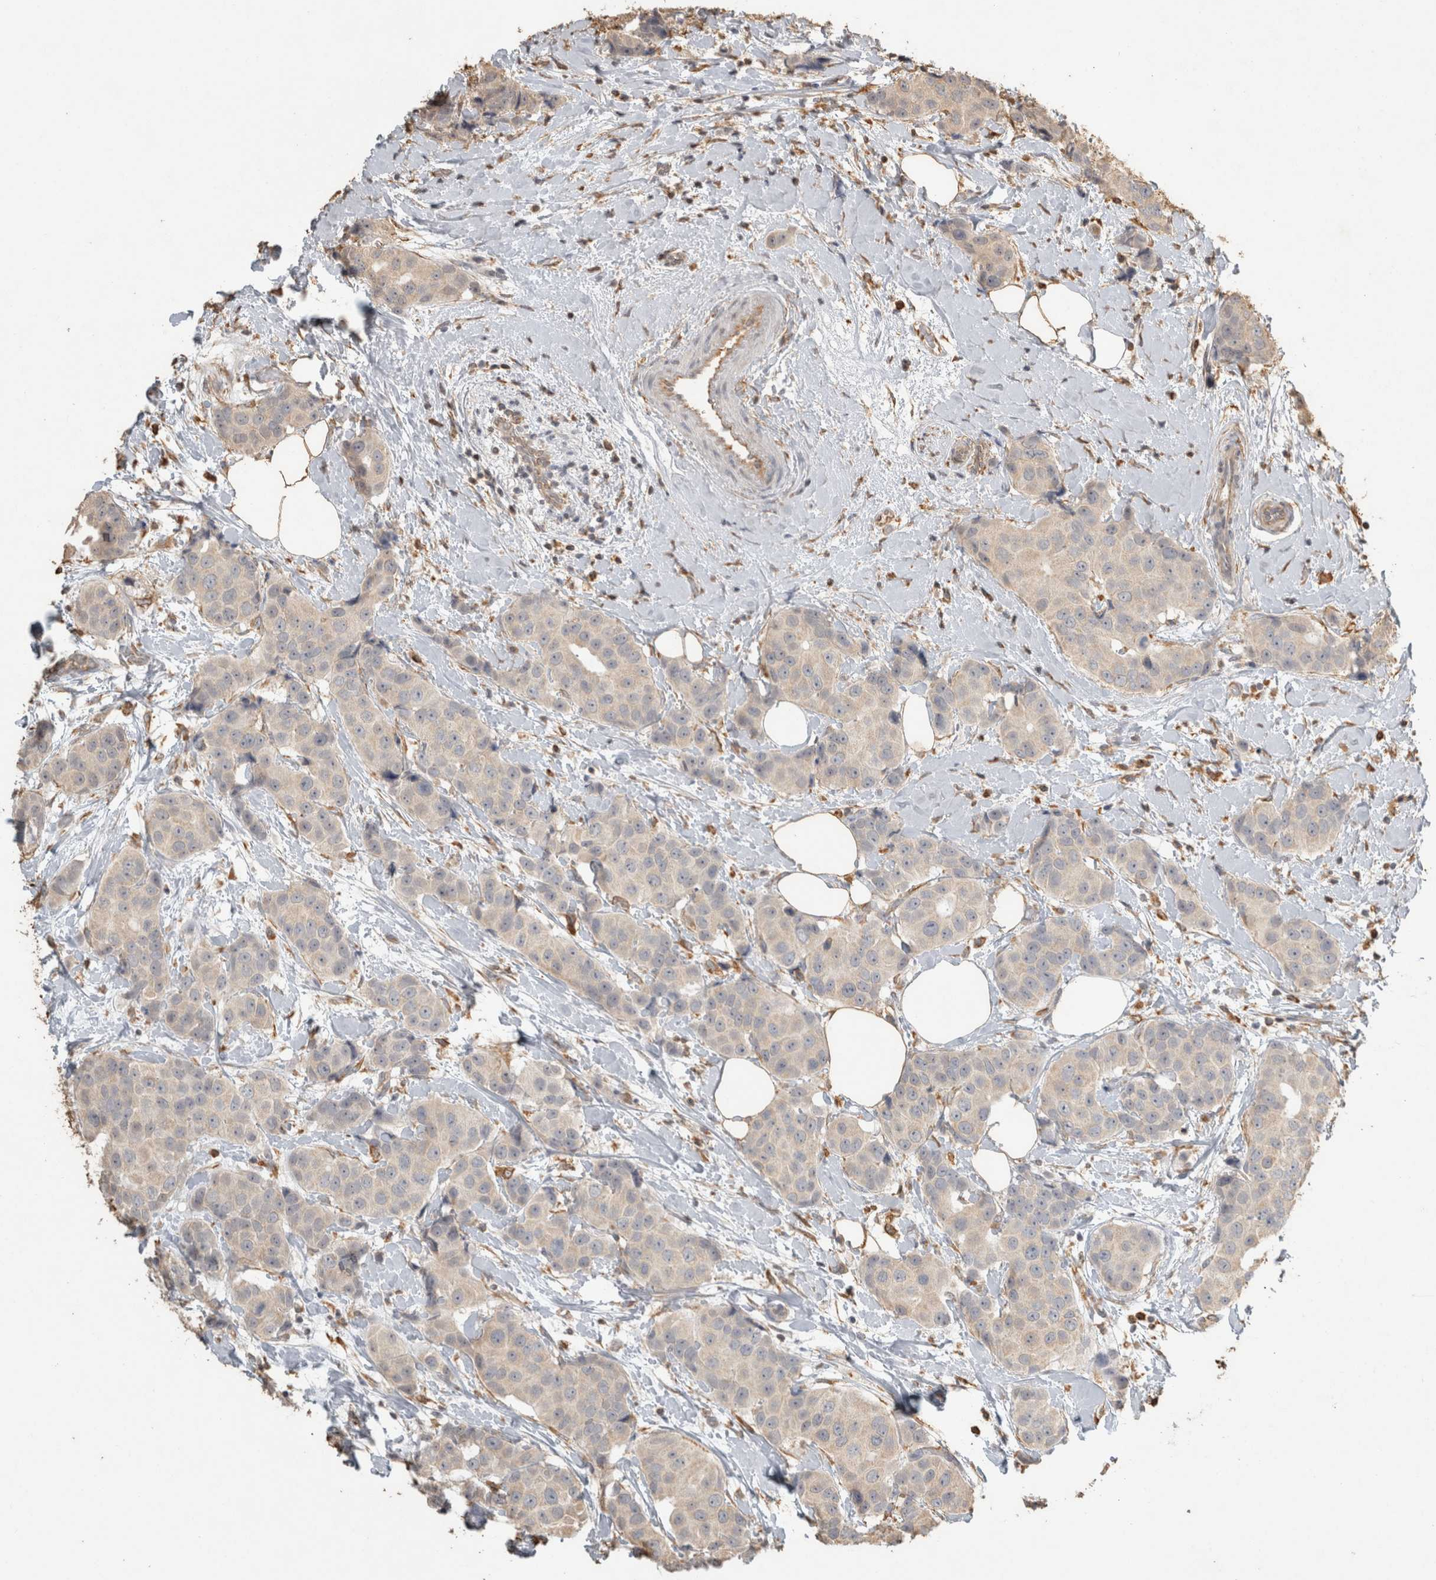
{"staining": {"intensity": "negative", "quantity": "none", "location": "none"}, "tissue": "breast cancer", "cell_type": "Tumor cells", "image_type": "cancer", "snomed": [{"axis": "morphology", "description": "Normal tissue, NOS"}, {"axis": "morphology", "description": "Duct carcinoma"}, {"axis": "topography", "description": "Breast"}], "caption": "A high-resolution micrograph shows immunohistochemistry (IHC) staining of breast cancer (intraductal carcinoma), which reveals no significant positivity in tumor cells.", "gene": "REPS2", "patient": {"sex": "female", "age": 39}}